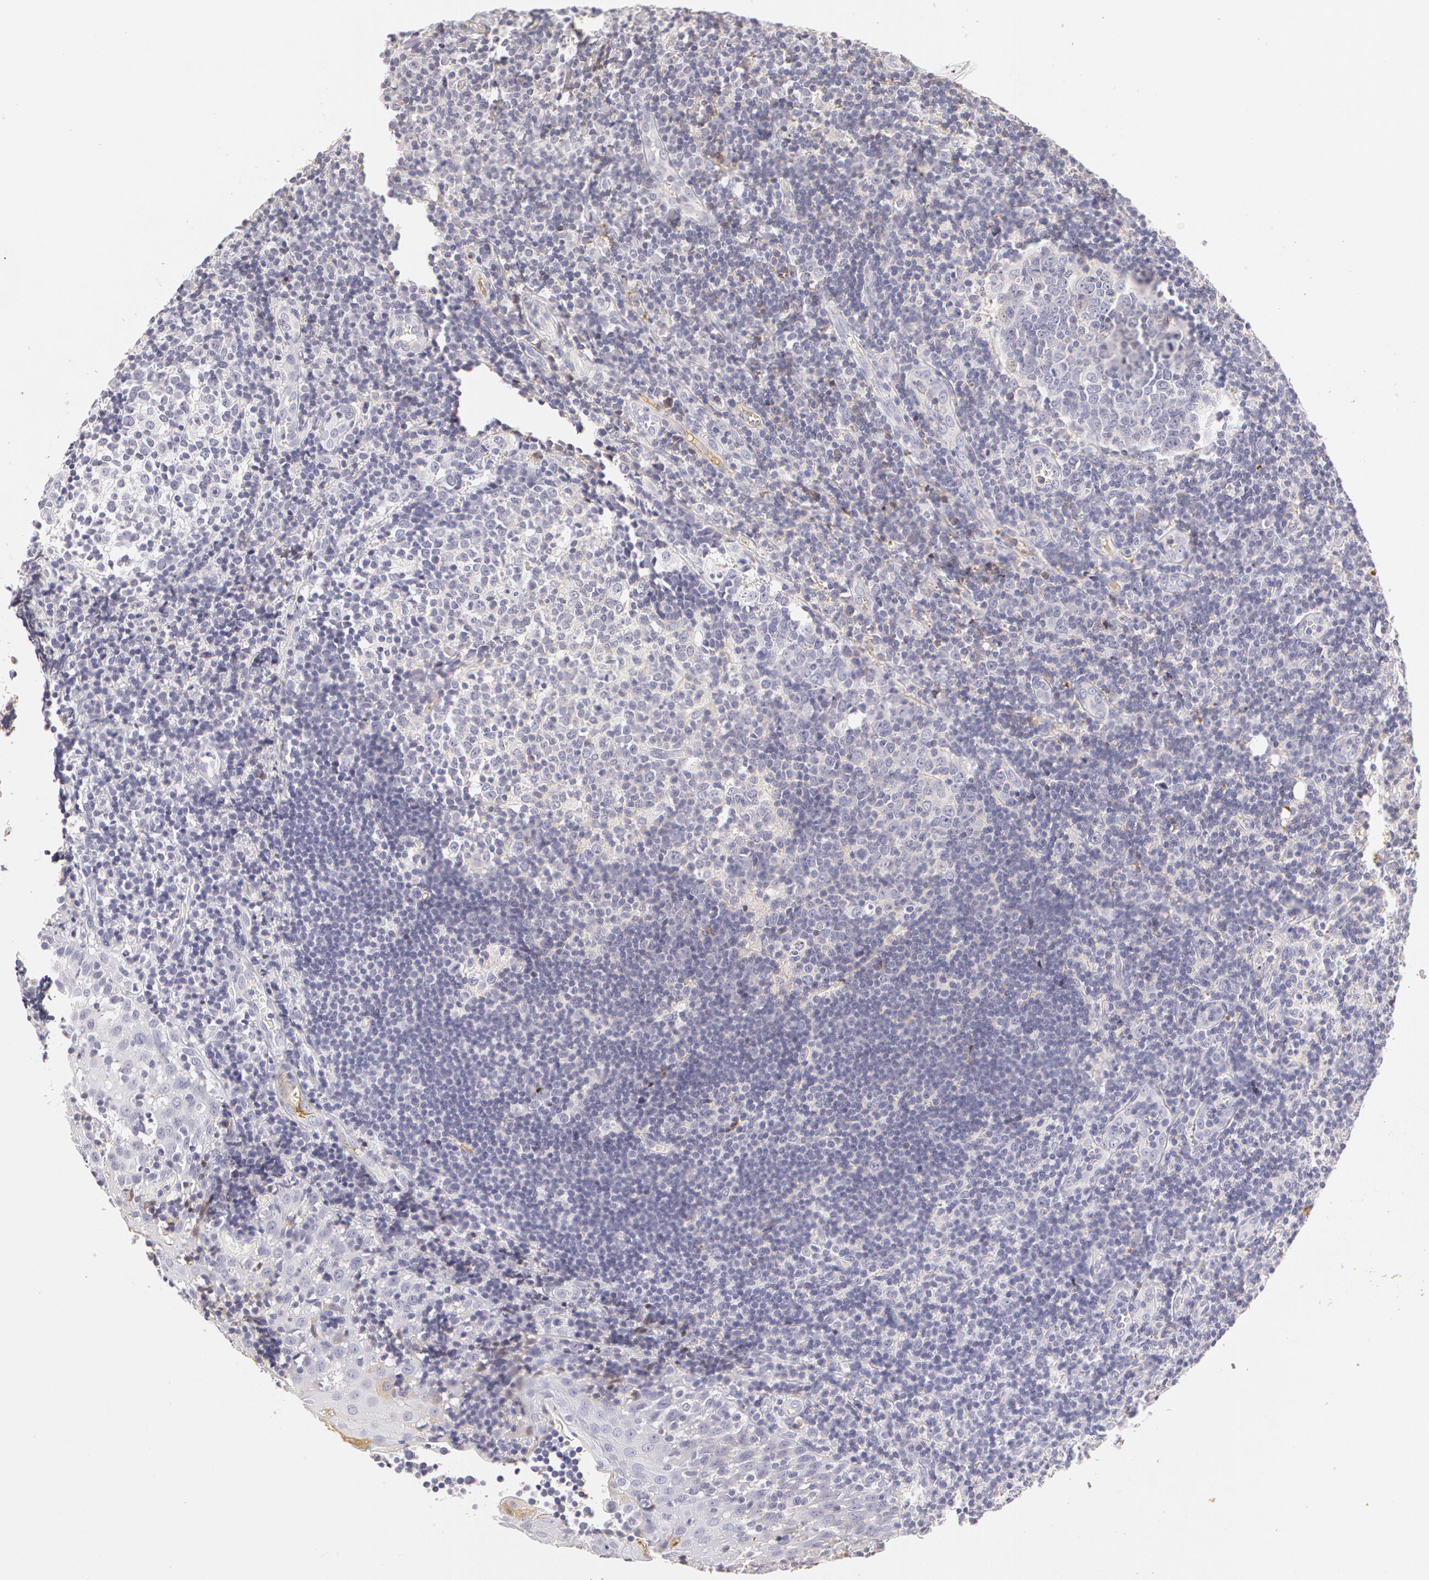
{"staining": {"intensity": "negative", "quantity": "none", "location": "none"}, "tissue": "tonsil", "cell_type": "Germinal center cells", "image_type": "normal", "snomed": [{"axis": "morphology", "description": "Normal tissue, NOS"}, {"axis": "topography", "description": "Tonsil"}], "caption": "Immunohistochemistry (IHC) photomicrograph of normal tonsil: human tonsil stained with DAB displays no significant protein staining in germinal center cells.", "gene": "AHSG", "patient": {"sex": "female", "age": 41}}